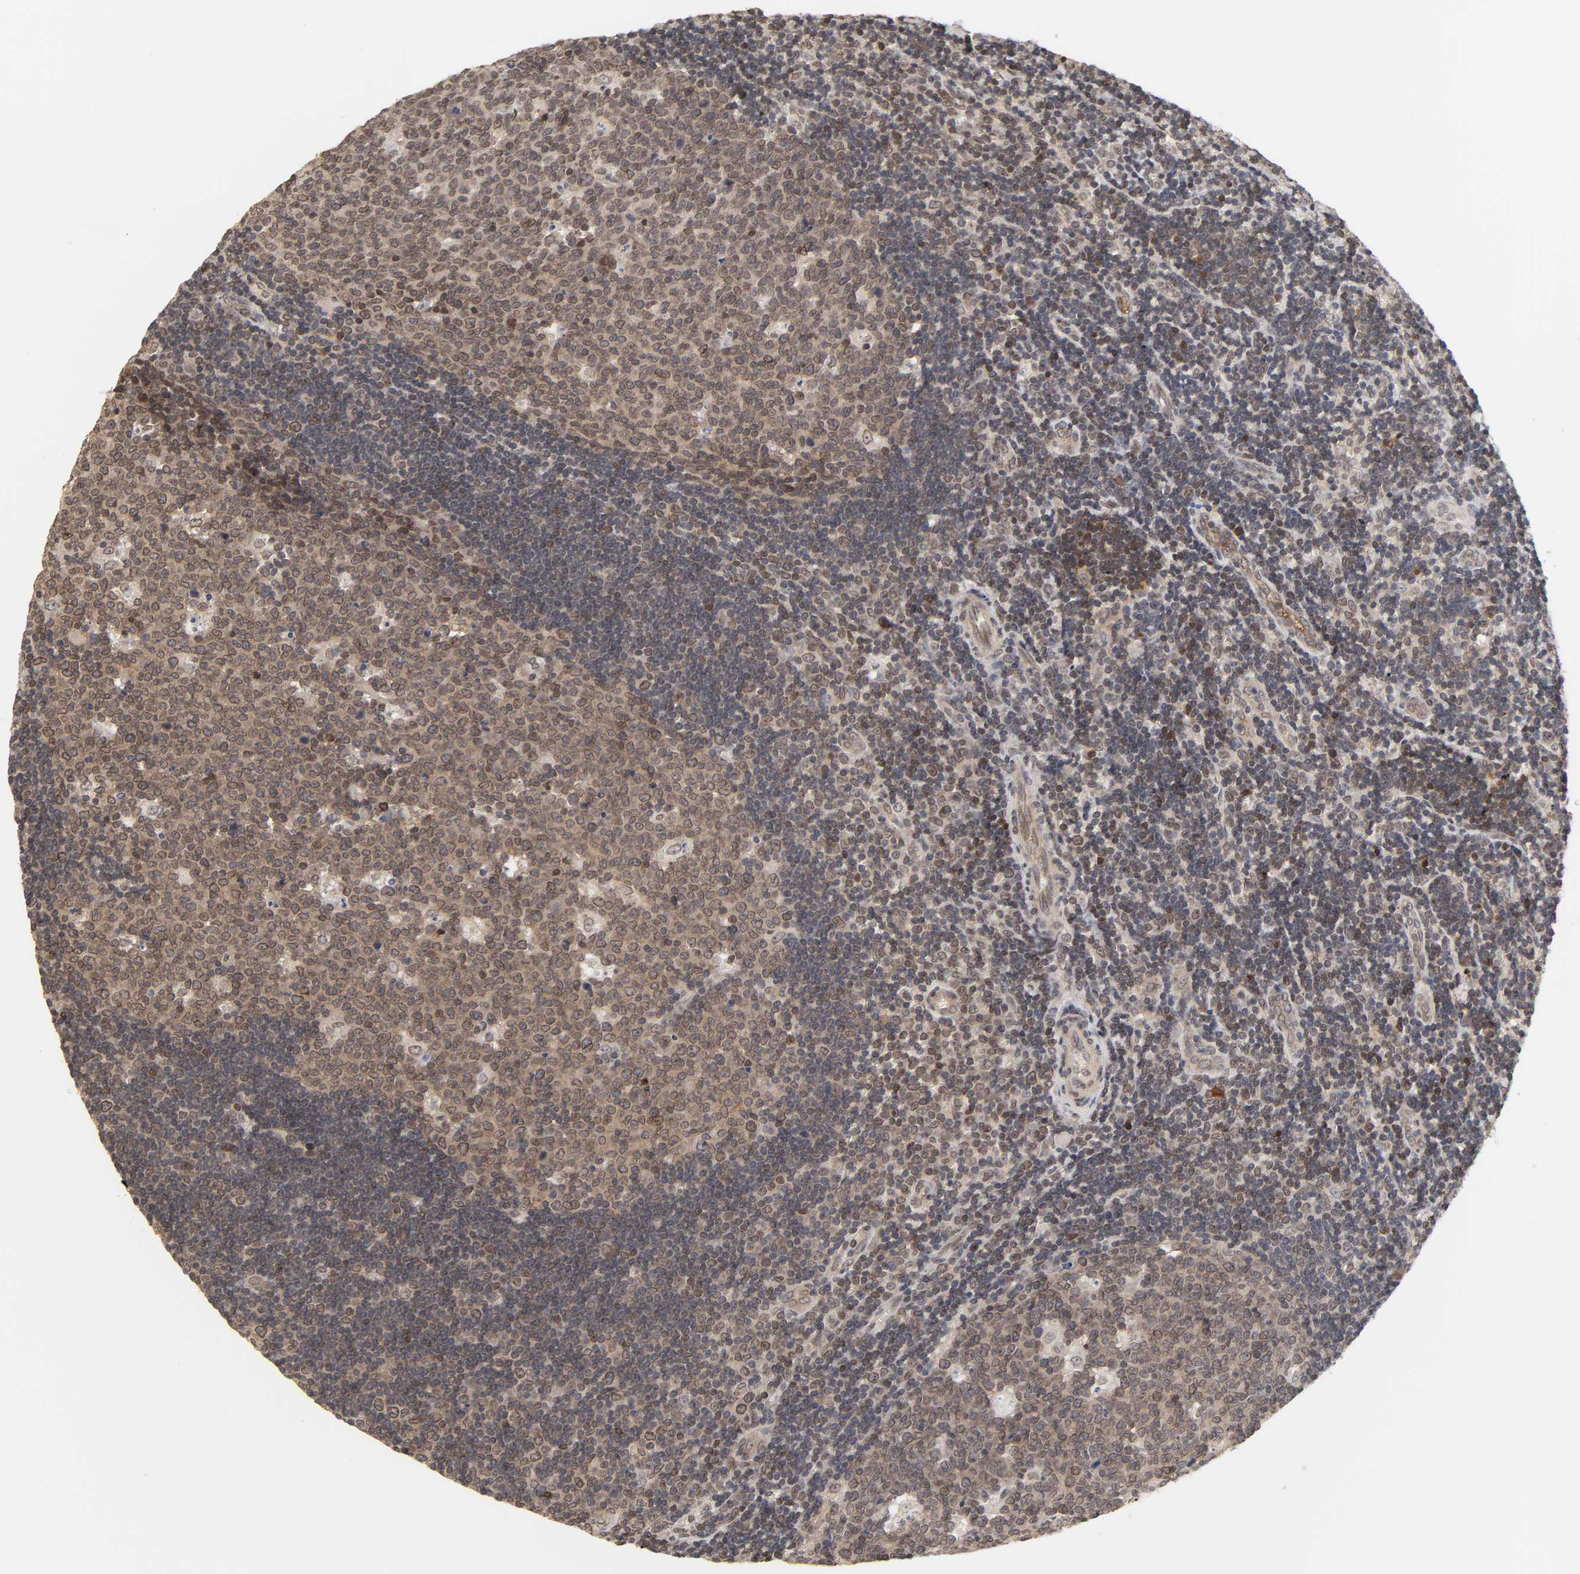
{"staining": {"intensity": "moderate", "quantity": "25%-75%", "location": "cytoplasmic/membranous,nuclear"}, "tissue": "lymph node", "cell_type": "Germinal center cells", "image_type": "normal", "snomed": [{"axis": "morphology", "description": "Normal tissue, NOS"}, {"axis": "topography", "description": "Lymph node"}, {"axis": "topography", "description": "Salivary gland"}], "caption": "IHC micrograph of normal lymph node stained for a protein (brown), which shows medium levels of moderate cytoplasmic/membranous,nuclear expression in about 25%-75% of germinal center cells.", "gene": "CPN2", "patient": {"sex": "male", "age": 8}}